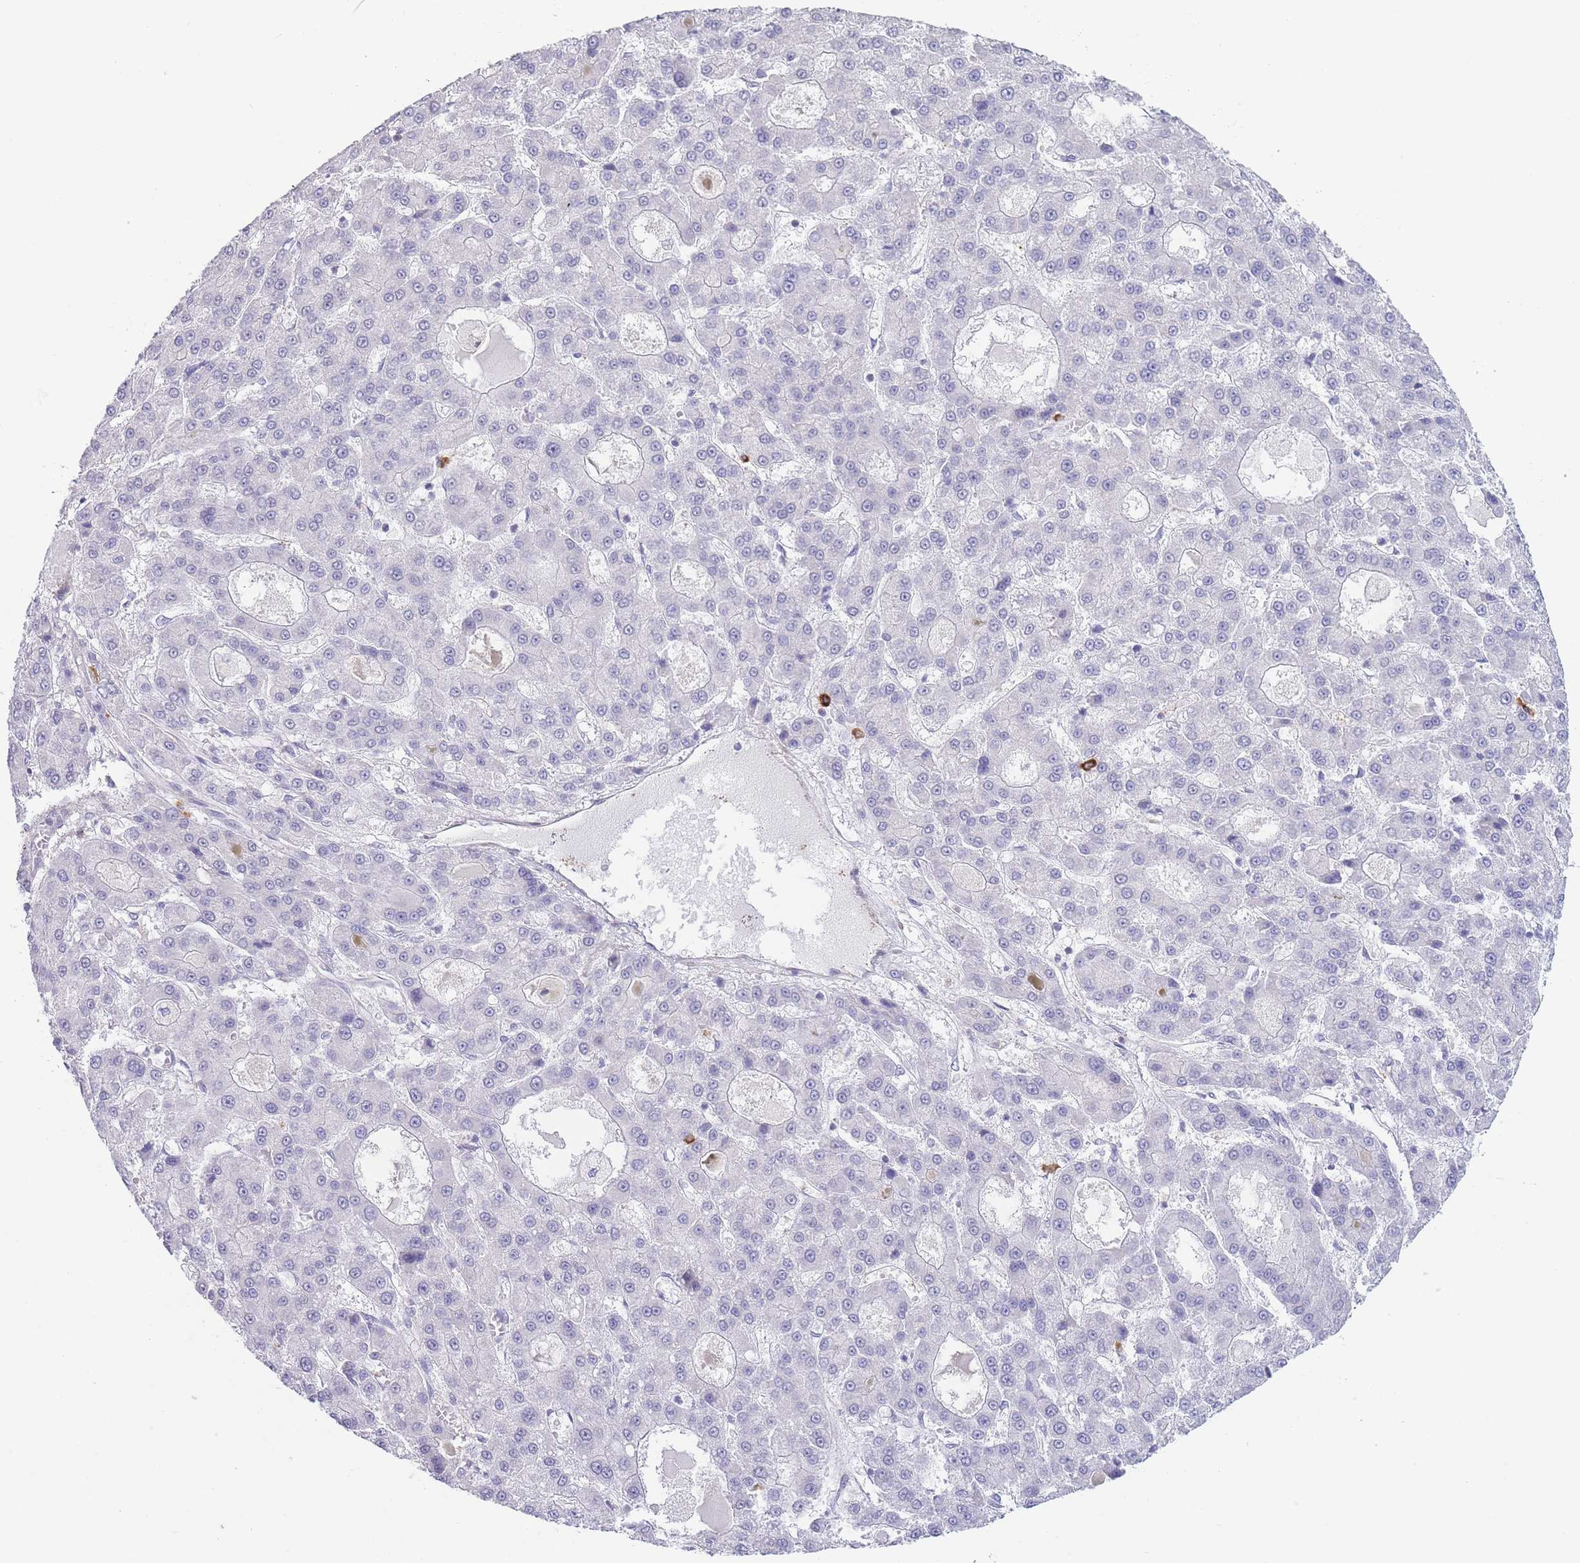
{"staining": {"intensity": "negative", "quantity": "none", "location": "none"}, "tissue": "liver cancer", "cell_type": "Tumor cells", "image_type": "cancer", "snomed": [{"axis": "morphology", "description": "Carcinoma, Hepatocellular, NOS"}, {"axis": "topography", "description": "Liver"}], "caption": "An image of liver hepatocellular carcinoma stained for a protein reveals no brown staining in tumor cells.", "gene": "ASAP3", "patient": {"sex": "male", "age": 70}}